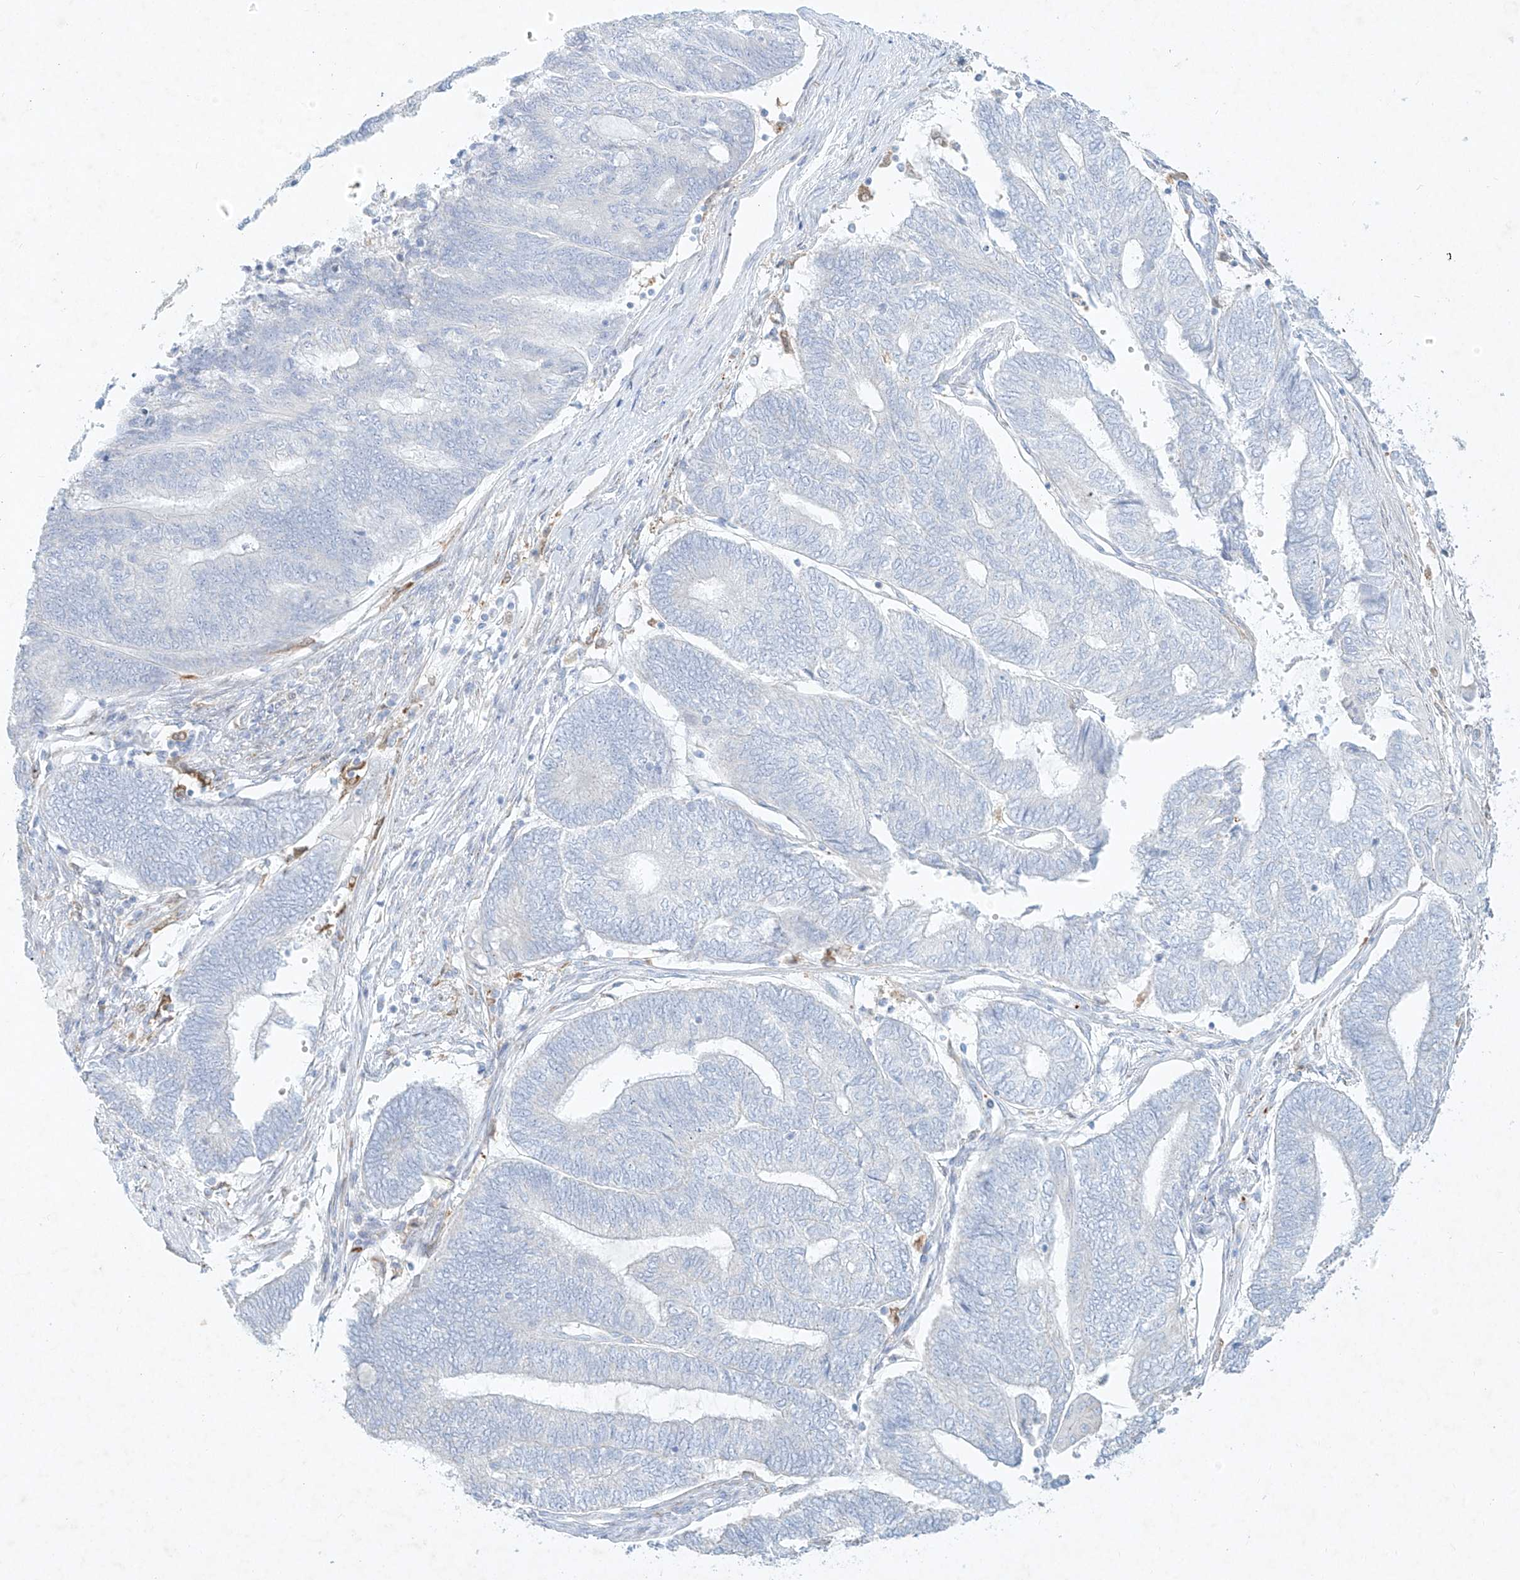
{"staining": {"intensity": "negative", "quantity": "none", "location": "none"}, "tissue": "endometrial cancer", "cell_type": "Tumor cells", "image_type": "cancer", "snomed": [{"axis": "morphology", "description": "Adenocarcinoma, NOS"}, {"axis": "topography", "description": "Uterus"}, {"axis": "topography", "description": "Endometrium"}], "caption": "DAB immunohistochemical staining of endometrial adenocarcinoma reveals no significant positivity in tumor cells. (DAB (3,3'-diaminobenzidine) immunohistochemistry (IHC) with hematoxylin counter stain).", "gene": "PLEK", "patient": {"sex": "female", "age": 70}}